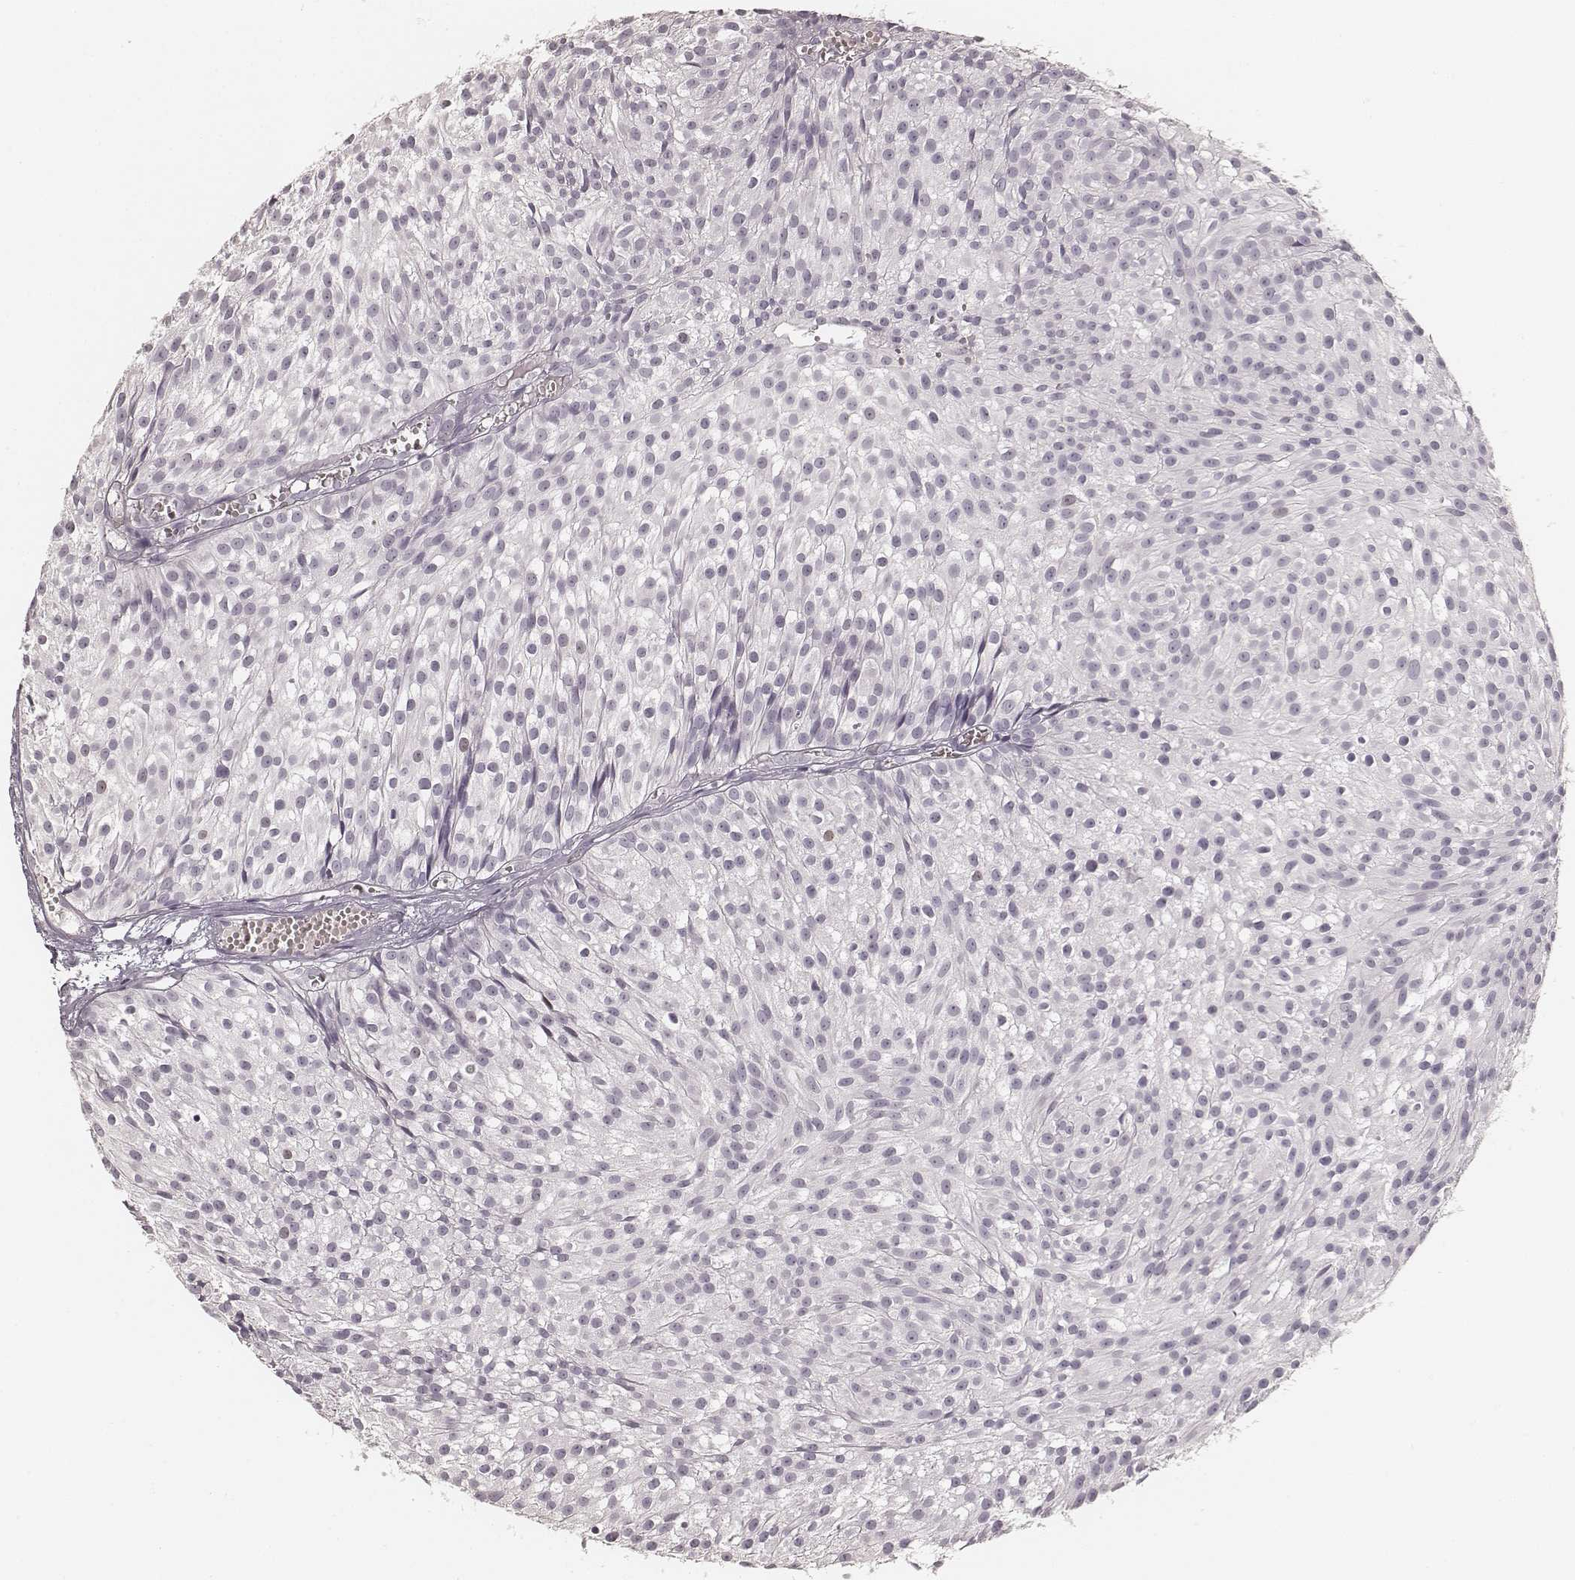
{"staining": {"intensity": "negative", "quantity": "none", "location": "none"}, "tissue": "urothelial cancer", "cell_type": "Tumor cells", "image_type": "cancer", "snomed": [{"axis": "morphology", "description": "Urothelial carcinoma, Low grade"}, {"axis": "topography", "description": "Urinary bladder"}], "caption": "IHC image of urothelial cancer stained for a protein (brown), which reveals no positivity in tumor cells.", "gene": "TEX37", "patient": {"sex": "male", "age": 63}}